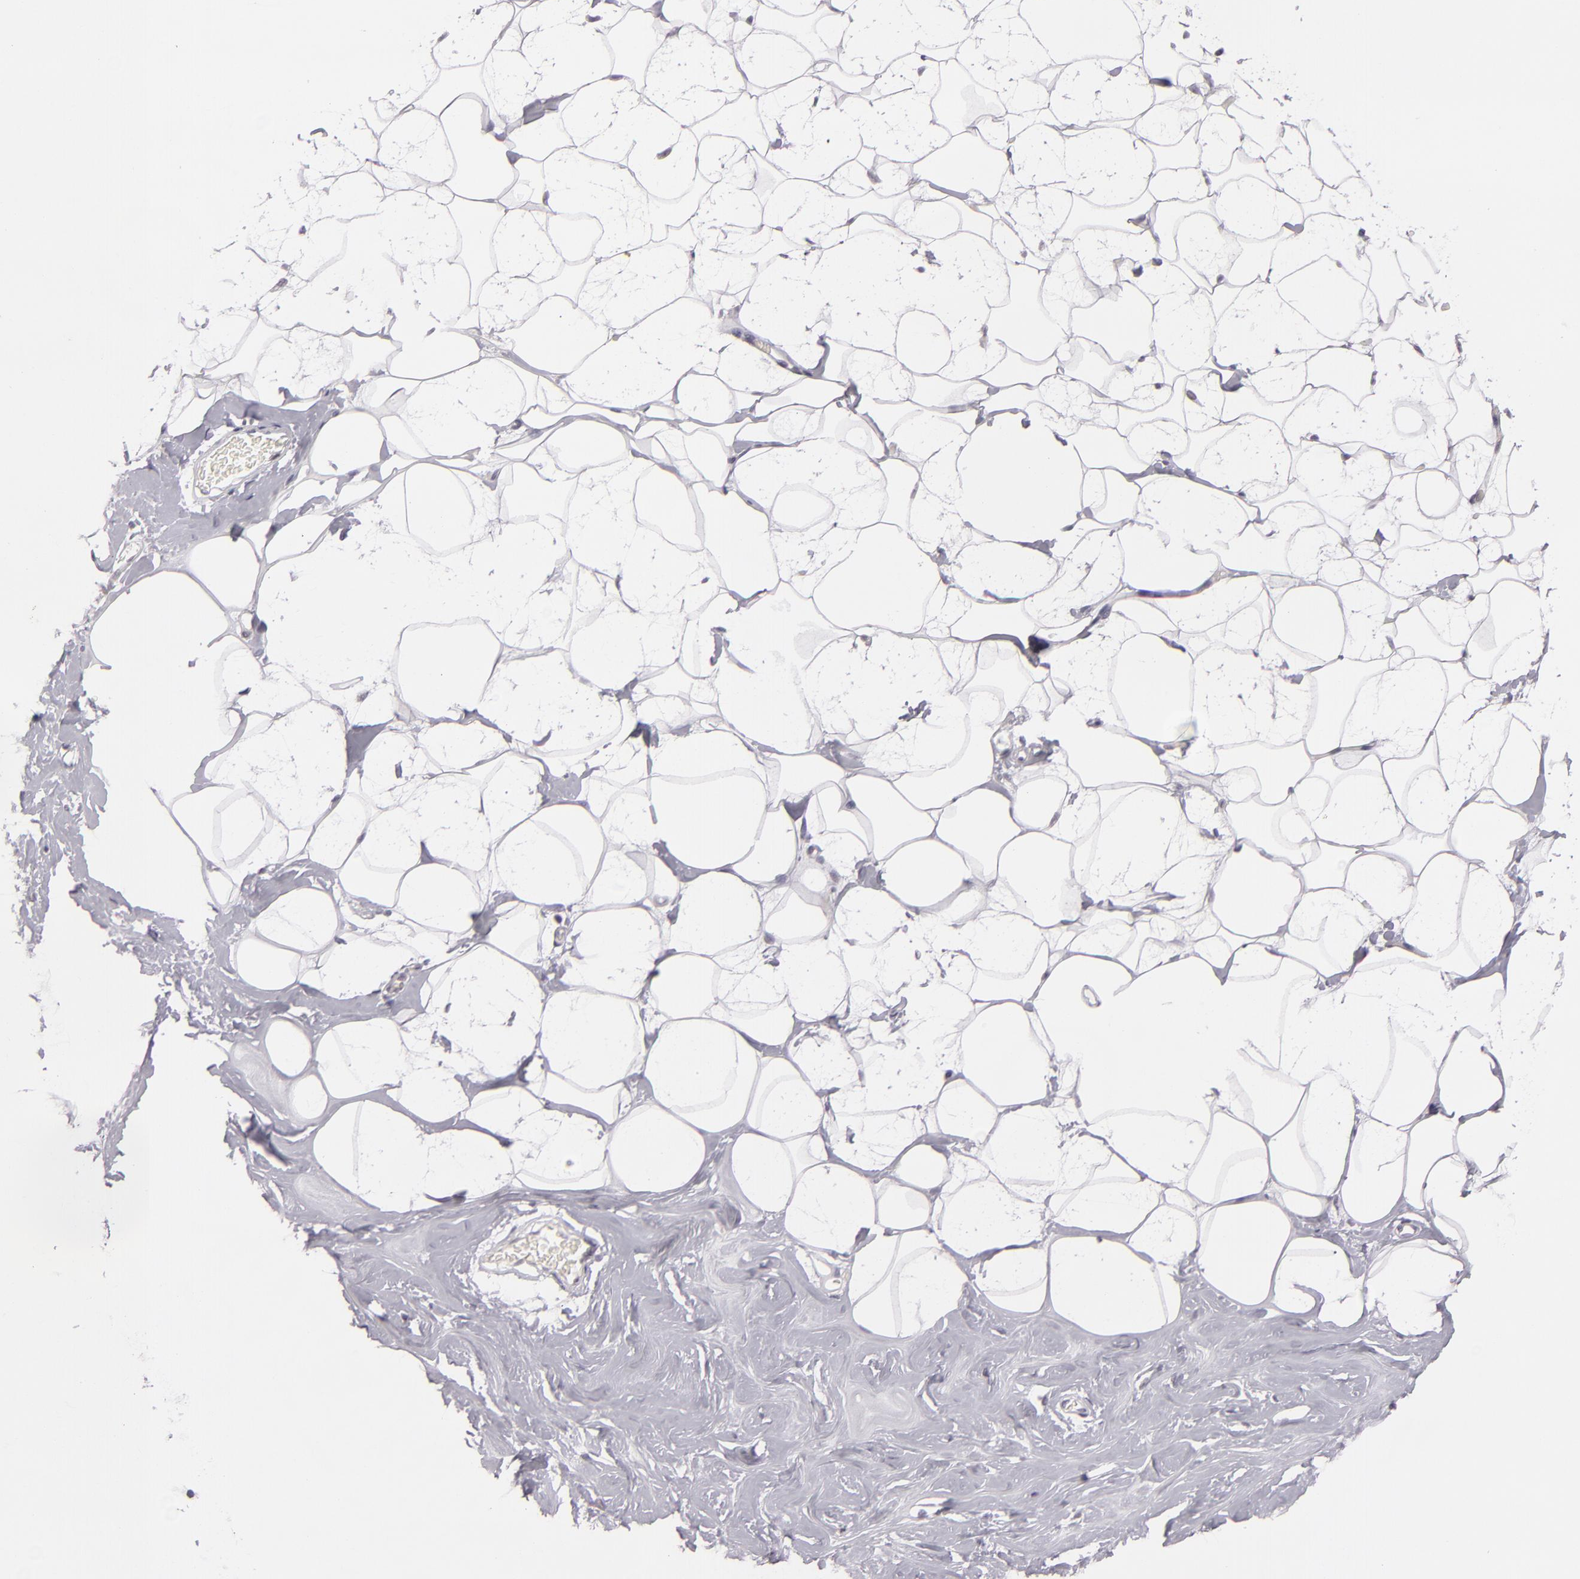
{"staining": {"intensity": "negative", "quantity": "none", "location": "none"}, "tissue": "breast", "cell_type": "Adipocytes", "image_type": "normal", "snomed": [{"axis": "morphology", "description": "Normal tissue, NOS"}, {"axis": "morphology", "description": "Fibrosis, NOS"}, {"axis": "topography", "description": "Breast"}], "caption": "High power microscopy micrograph of an IHC histopathology image of unremarkable breast, revealing no significant expression in adipocytes. (DAB (3,3'-diaminobenzidine) IHC, high magnification).", "gene": "ZNF205", "patient": {"sex": "female", "age": 39}}